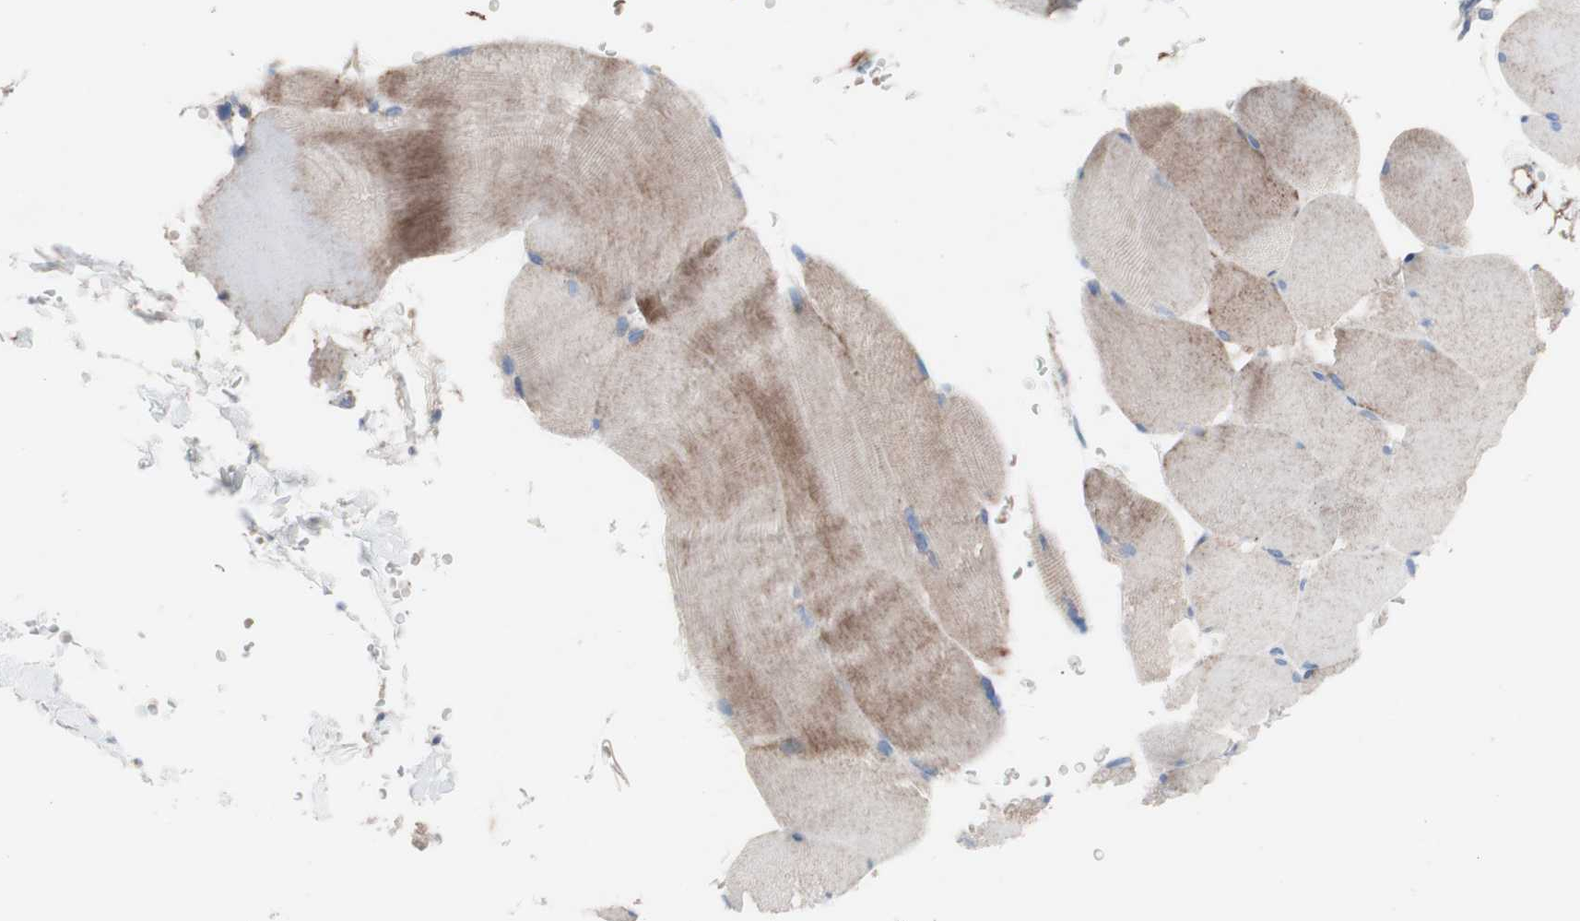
{"staining": {"intensity": "weak", "quantity": "25%-75%", "location": "cytoplasmic/membranous"}, "tissue": "skeletal muscle", "cell_type": "Myocytes", "image_type": "normal", "snomed": [{"axis": "morphology", "description": "Normal tissue, NOS"}, {"axis": "topography", "description": "Skin"}, {"axis": "topography", "description": "Skeletal muscle"}], "caption": "Protein expression by IHC exhibits weak cytoplasmic/membranous expression in about 25%-75% of myocytes in normal skeletal muscle. (DAB (3,3'-diaminobenzidine) IHC, brown staining for protein, blue staining for nuclei).", "gene": "AGPAT5", "patient": {"sex": "male", "age": 83}}